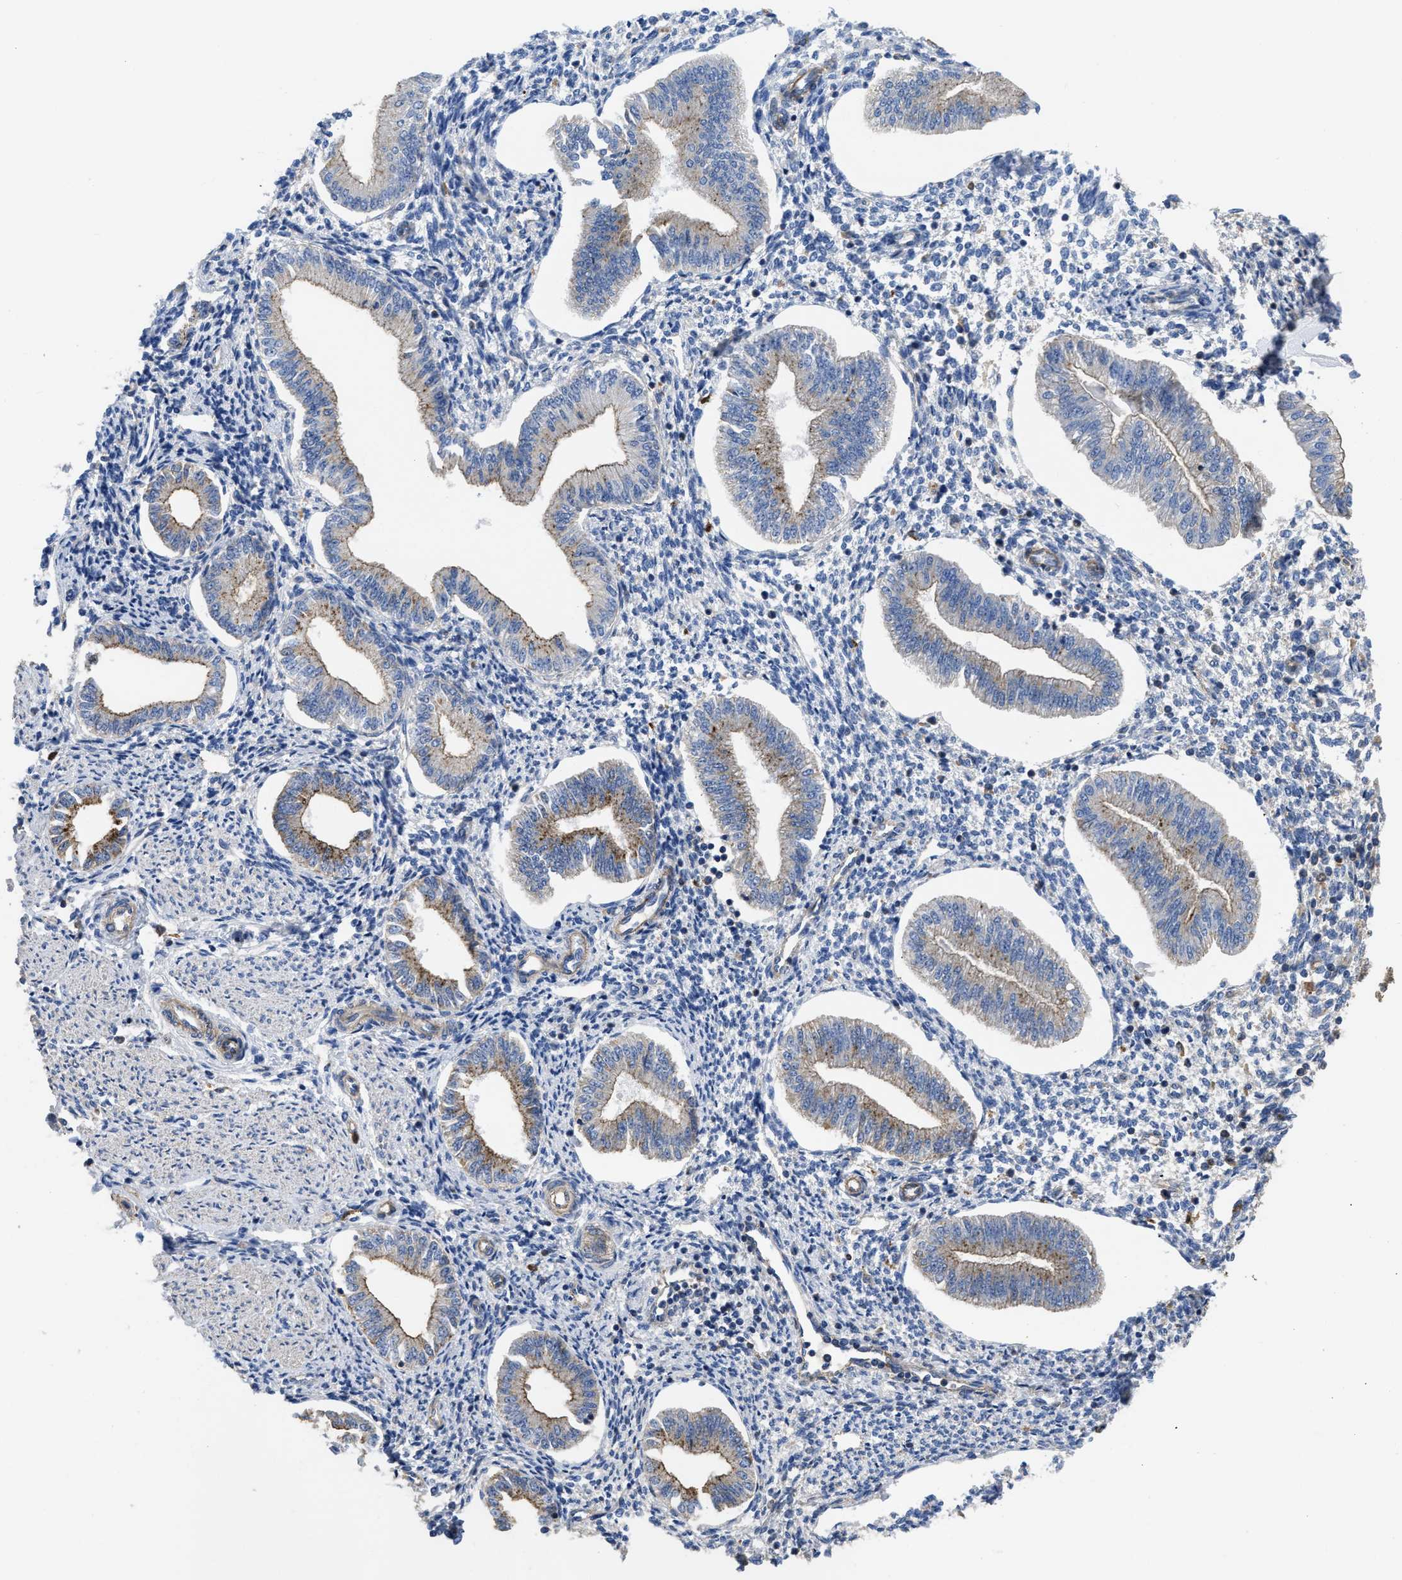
{"staining": {"intensity": "negative", "quantity": "none", "location": "none"}, "tissue": "endometrium", "cell_type": "Cells in endometrial stroma", "image_type": "normal", "snomed": [{"axis": "morphology", "description": "Normal tissue, NOS"}, {"axis": "topography", "description": "Endometrium"}], "caption": "Endometrium was stained to show a protein in brown. There is no significant expression in cells in endometrial stroma. Brightfield microscopy of immunohistochemistry (IHC) stained with DAB (3,3'-diaminobenzidine) (brown) and hematoxylin (blue), captured at high magnification.", "gene": "USP4", "patient": {"sex": "female", "age": 50}}